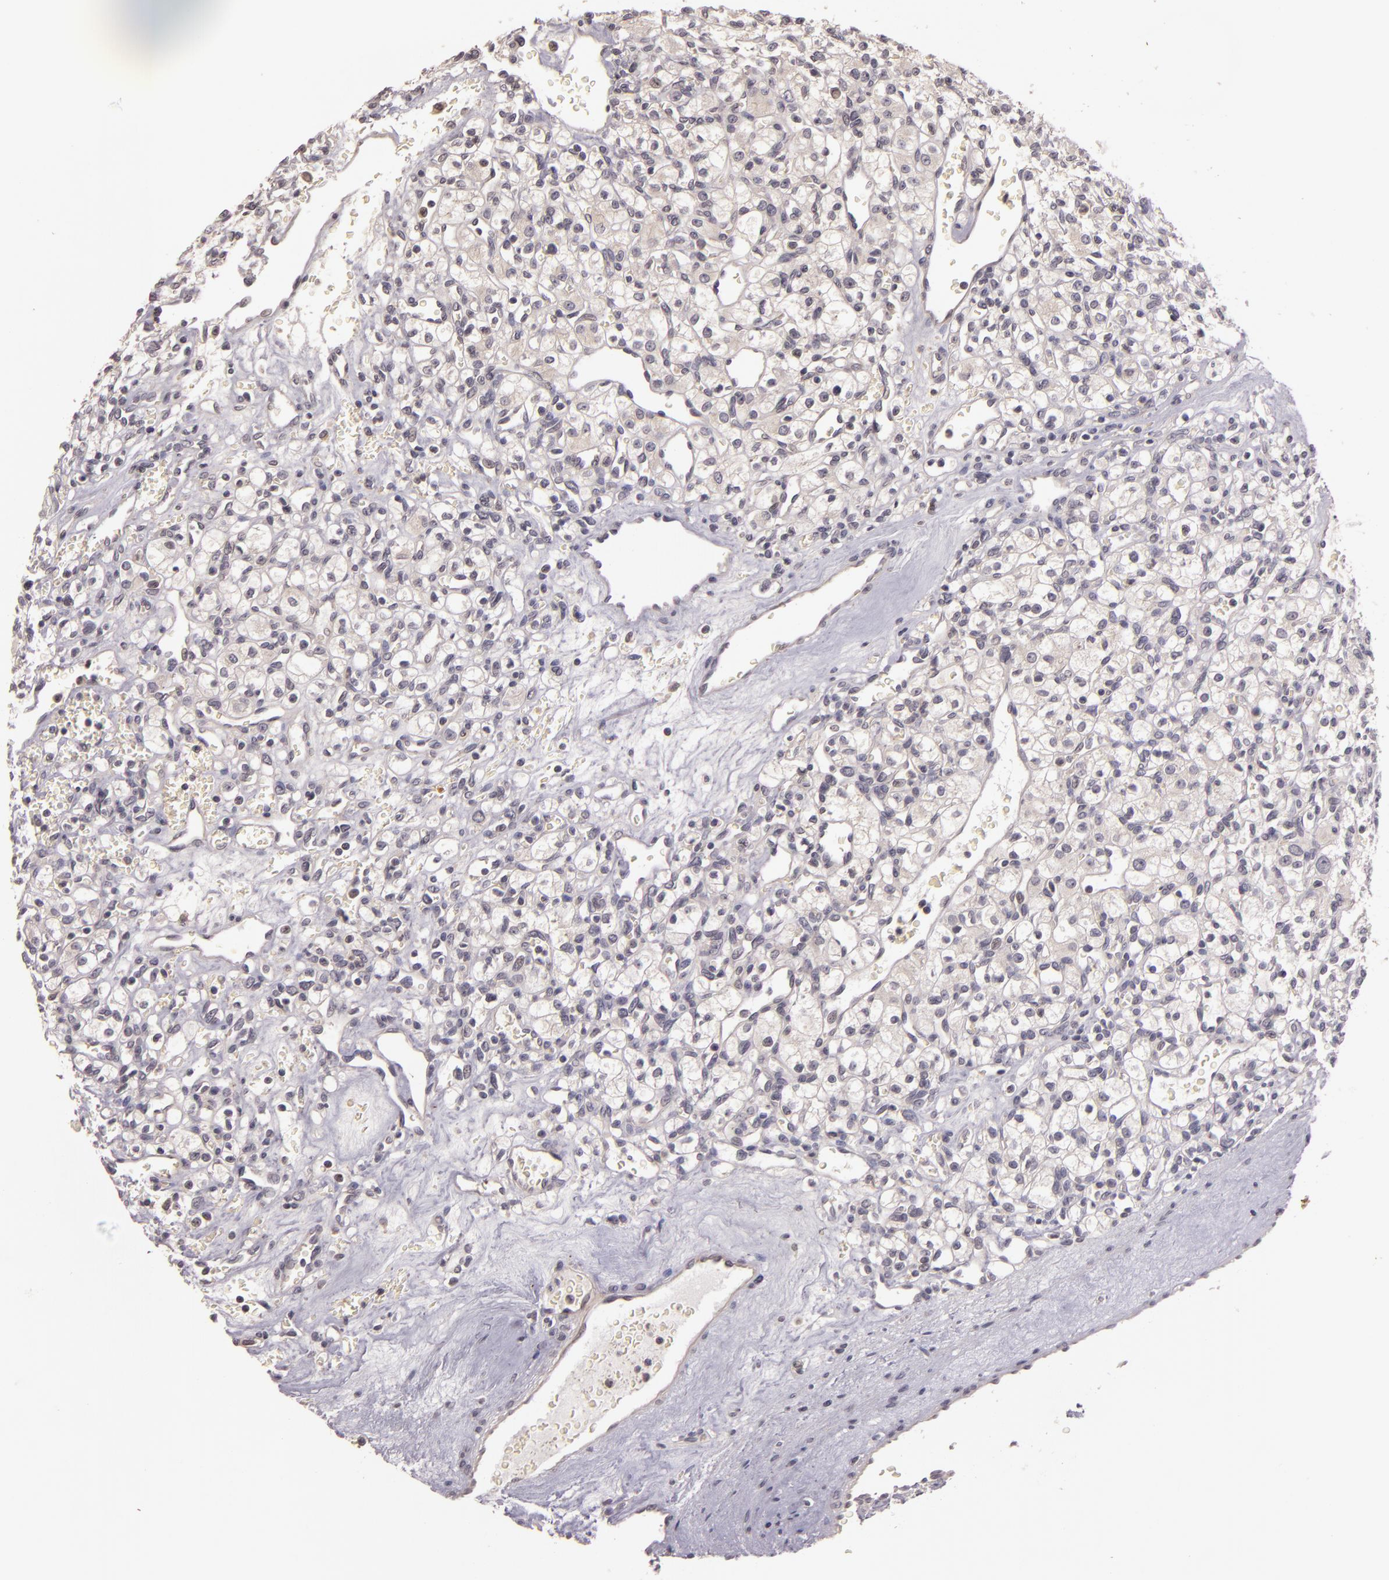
{"staining": {"intensity": "negative", "quantity": "none", "location": "none"}, "tissue": "renal cancer", "cell_type": "Tumor cells", "image_type": "cancer", "snomed": [{"axis": "morphology", "description": "Adenocarcinoma, NOS"}, {"axis": "topography", "description": "Kidney"}], "caption": "Renal cancer was stained to show a protein in brown. There is no significant expression in tumor cells. The staining was performed using DAB to visualize the protein expression in brown, while the nuclei were stained in blue with hematoxylin (Magnification: 20x).", "gene": "TFF1", "patient": {"sex": "female", "age": 62}}